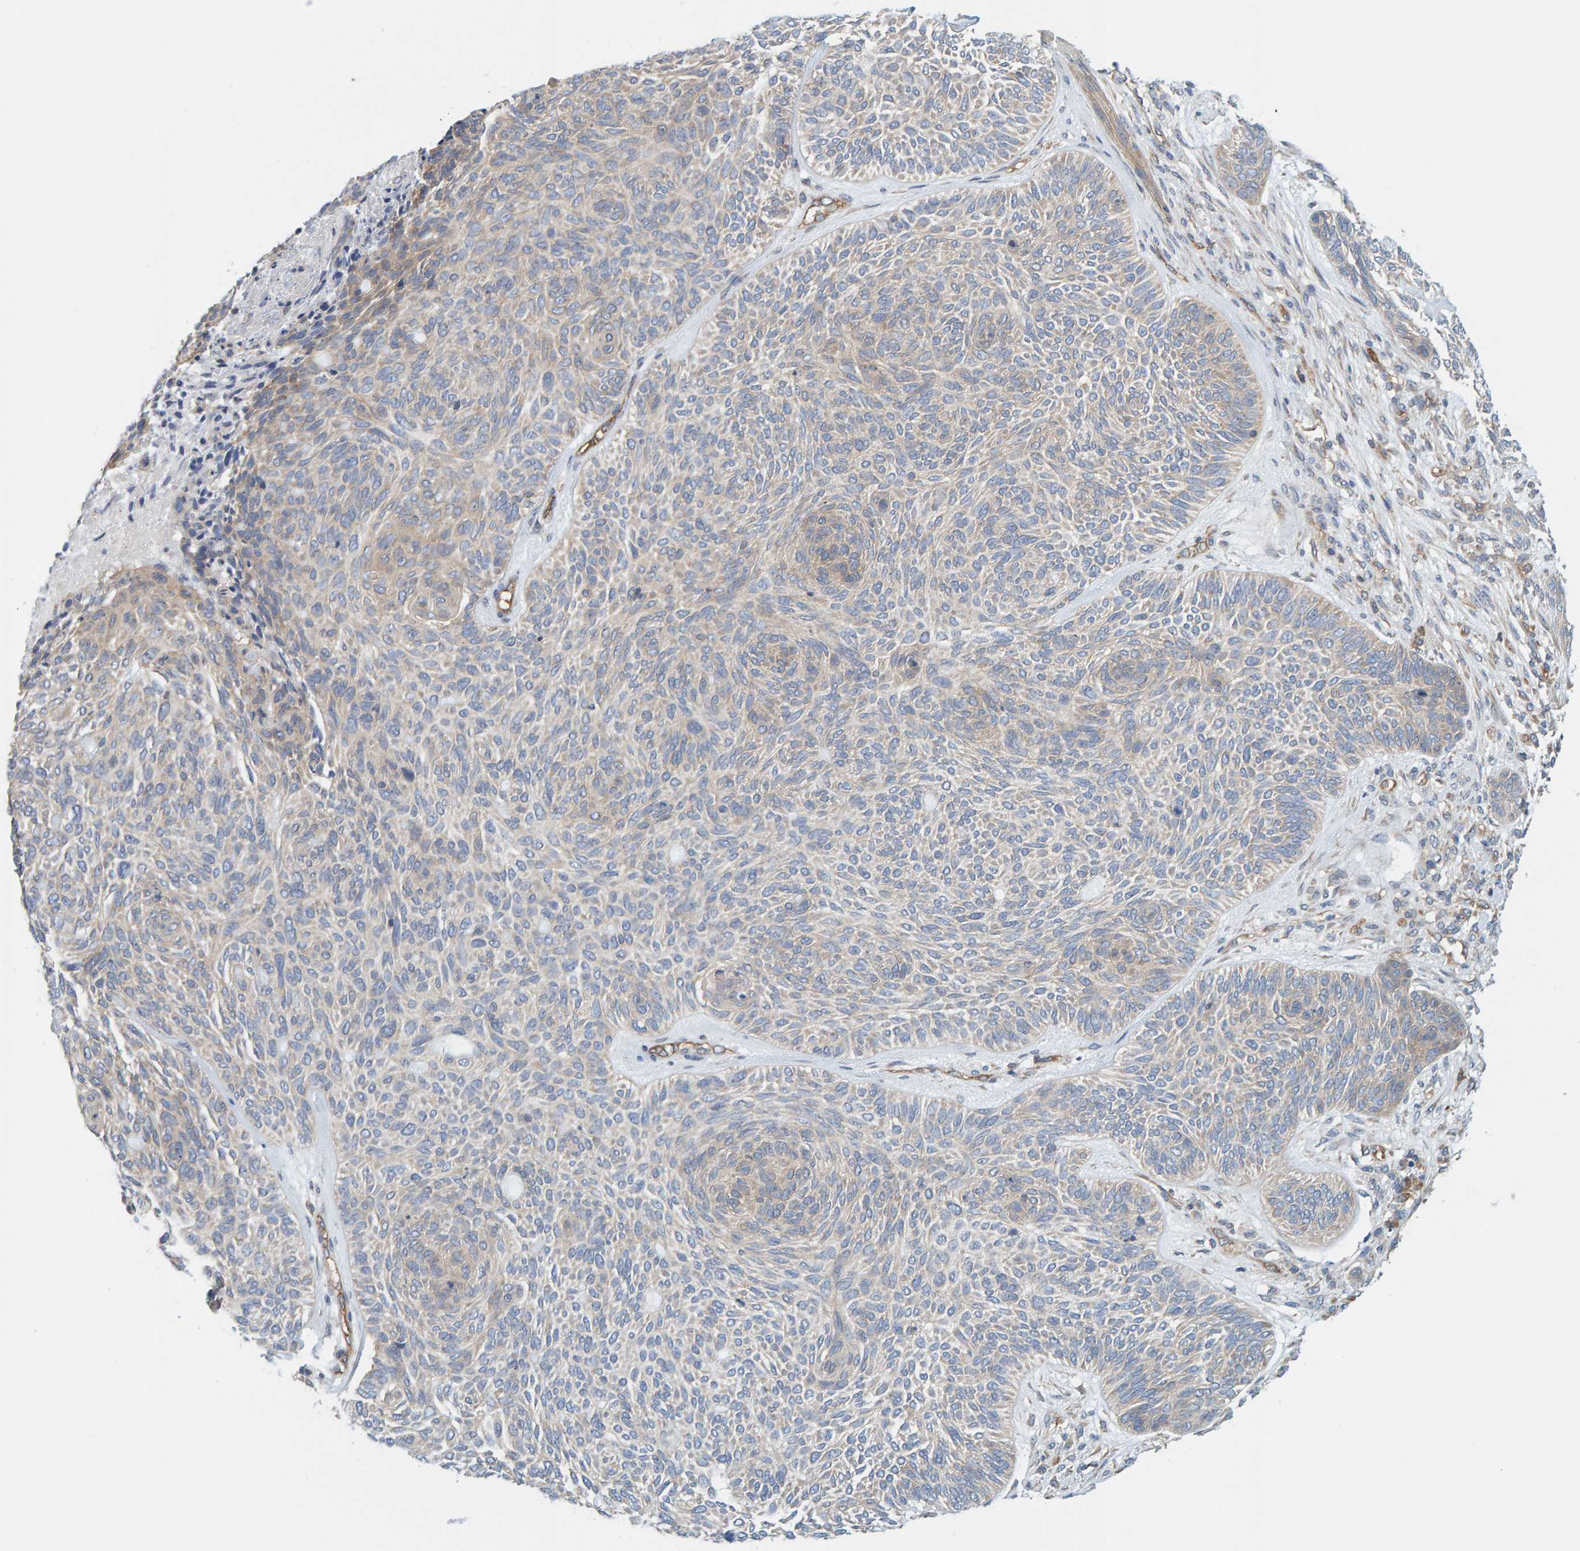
{"staining": {"intensity": "weak", "quantity": "25%-75%", "location": "cytoplasmic/membranous"}, "tissue": "skin cancer", "cell_type": "Tumor cells", "image_type": "cancer", "snomed": [{"axis": "morphology", "description": "Basal cell carcinoma"}, {"axis": "topography", "description": "Skin"}], "caption": "Tumor cells exhibit weak cytoplasmic/membranous staining in approximately 25%-75% of cells in skin basal cell carcinoma. Immunohistochemistry stains the protein of interest in brown and the nuclei are stained blue.", "gene": "PRKD2", "patient": {"sex": "male", "age": 55}}